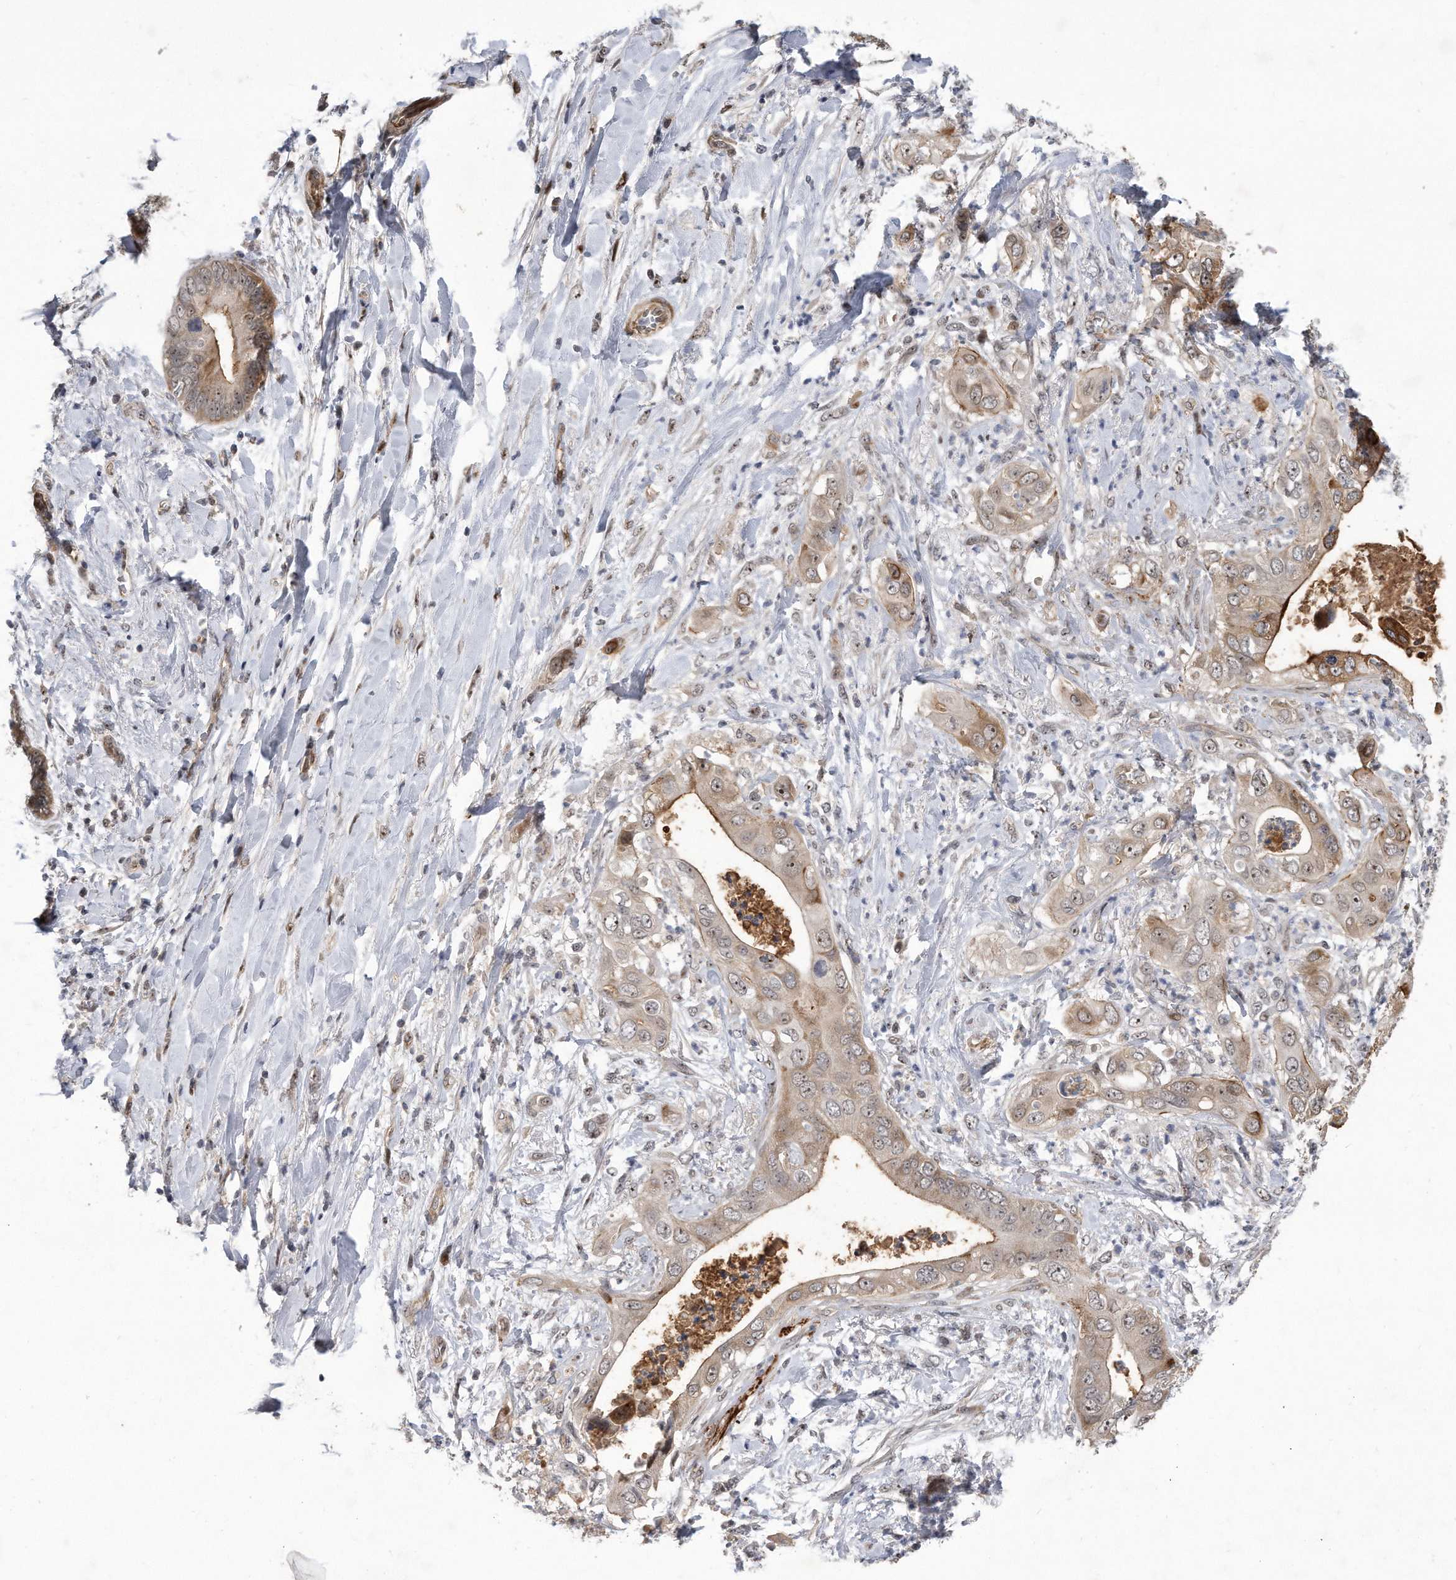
{"staining": {"intensity": "moderate", "quantity": "25%-75%", "location": "cytoplasmic/membranous,nuclear"}, "tissue": "pancreatic cancer", "cell_type": "Tumor cells", "image_type": "cancer", "snomed": [{"axis": "morphology", "description": "Adenocarcinoma, NOS"}, {"axis": "topography", "description": "Pancreas"}], "caption": "Immunohistochemistry (IHC) (DAB (3,3'-diaminobenzidine)) staining of human pancreatic adenocarcinoma reveals moderate cytoplasmic/membranous and nuclear protein positivity in approximately 25%-75% of tumor cells.", "gene": "PGBD2", "patient": {"sex": "female", "age": 78}}